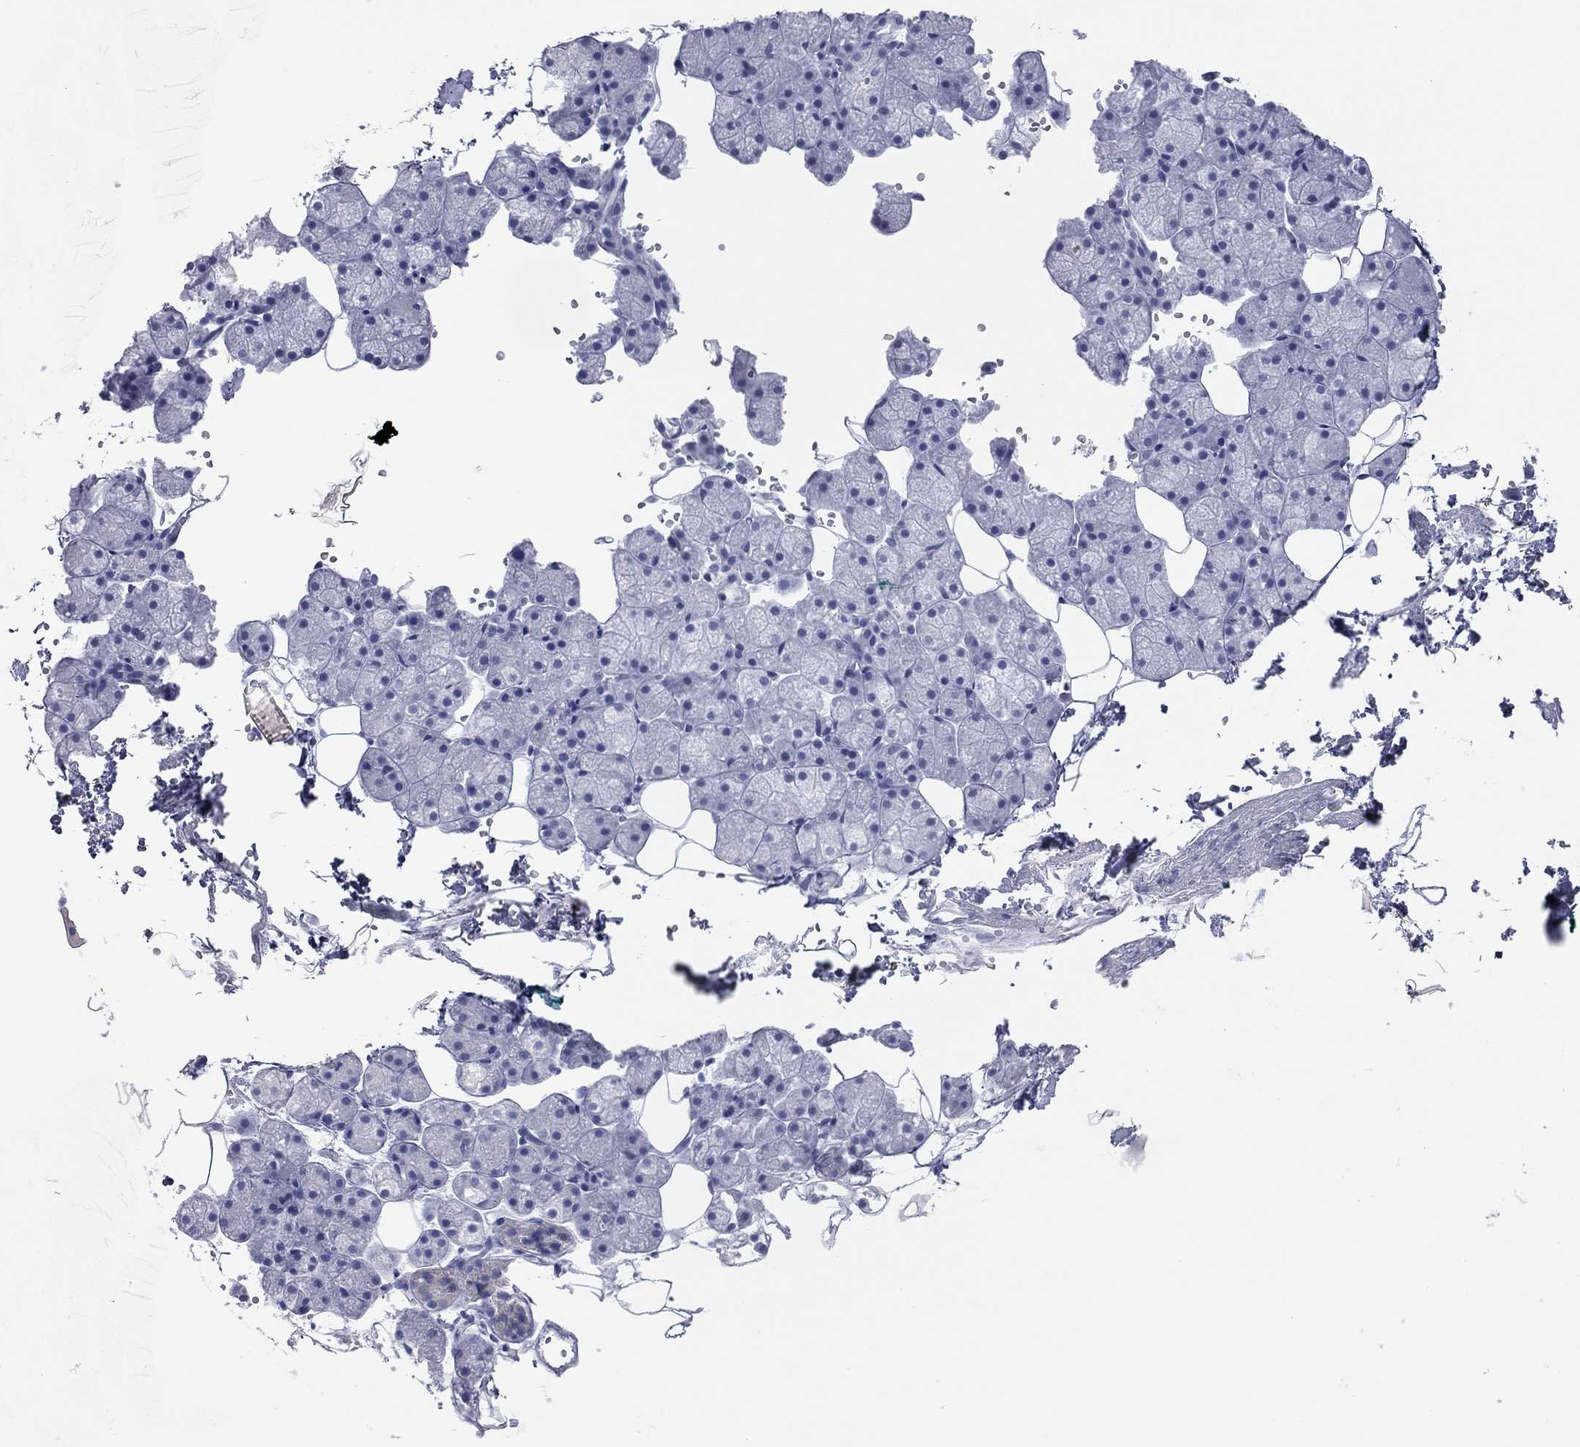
{"staining": {"intensity": "negative", "quantity": "none", "location": "none"}, "tissue": "salivary gland", "cell_type": "Glandular cells", "image_type": "normal", "snomed": [{"axis": "morphology", "description": "Normal tissue, NOS"}, {"axis": "topography", "description": "Salivary gland"}], "caption": "A micrograph of salivary gland stained for a protein displays no brown staining in glandular cells. Brightfield microscopy of immunohistochemistry stained with DAB (3,3'-diaminobenzidine) (brown) and hematoxylin (blue), captured at high magnification.", "gene": "VSIG10", "patient": {"sex": "male", "age": 38}}